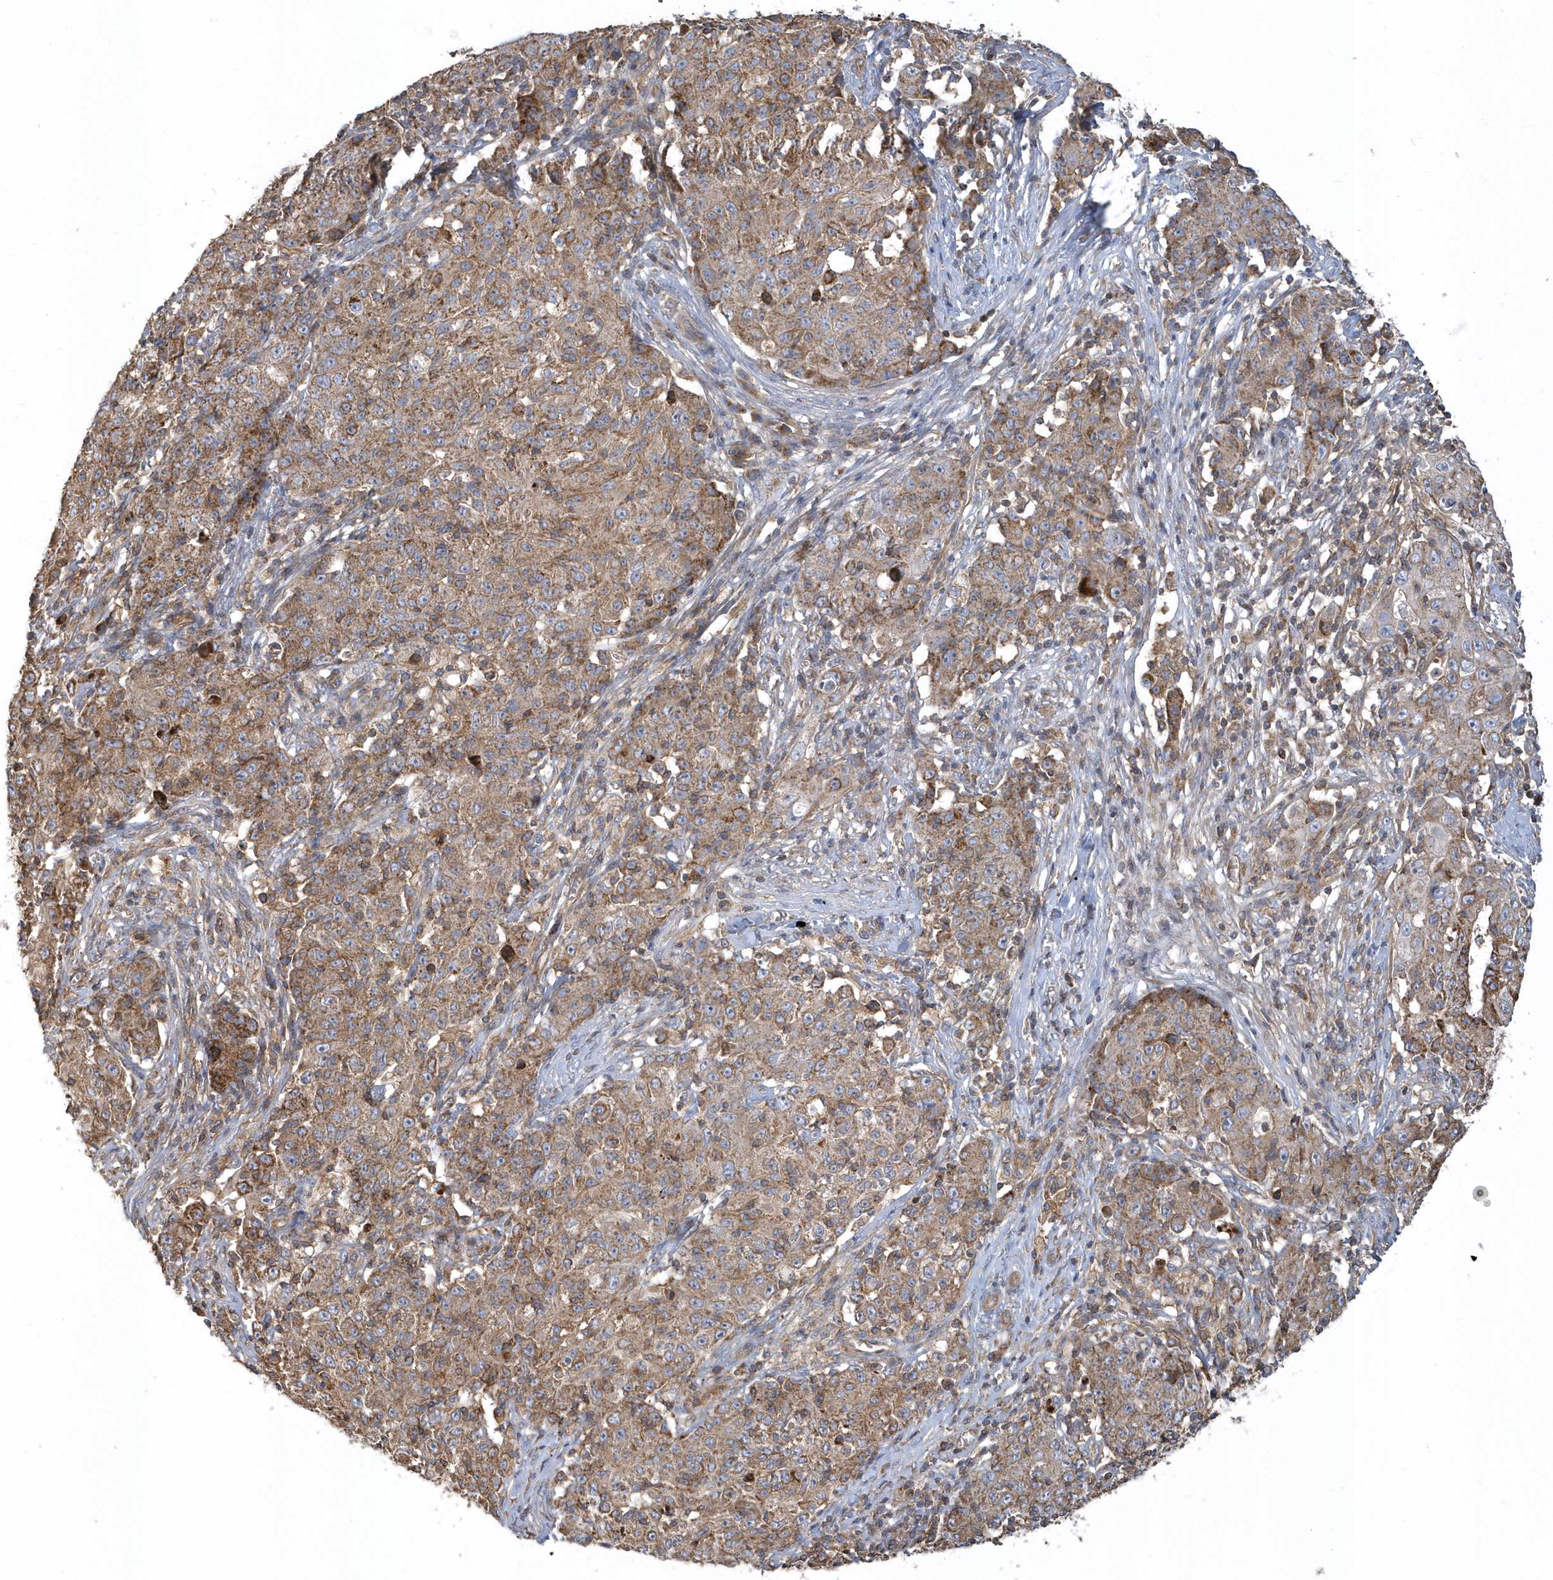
{"staining": {"intensity": "weak", "quantity": ">75%", "location": "cytoplasmic/membranous"}, "tissue": "ovarian cancer", "cell_type": "Tumor cells", "image_type": "cancer", "snomed": [{"axis": "morphology", "description": "Carcinoma, endometroid"}, {"axis": "topography", "description": "Ovary"}], "caption": "DAB (3,3'-diaminobenzidine) immunohistochemical staining of endometroid carcinoma (ovarian) shows weak cytoplasmic/membranous protein expression in approximately >75% of tumor cells.", "gene": "TRAIP", "patient": {"sex": "female", "age": 42}}